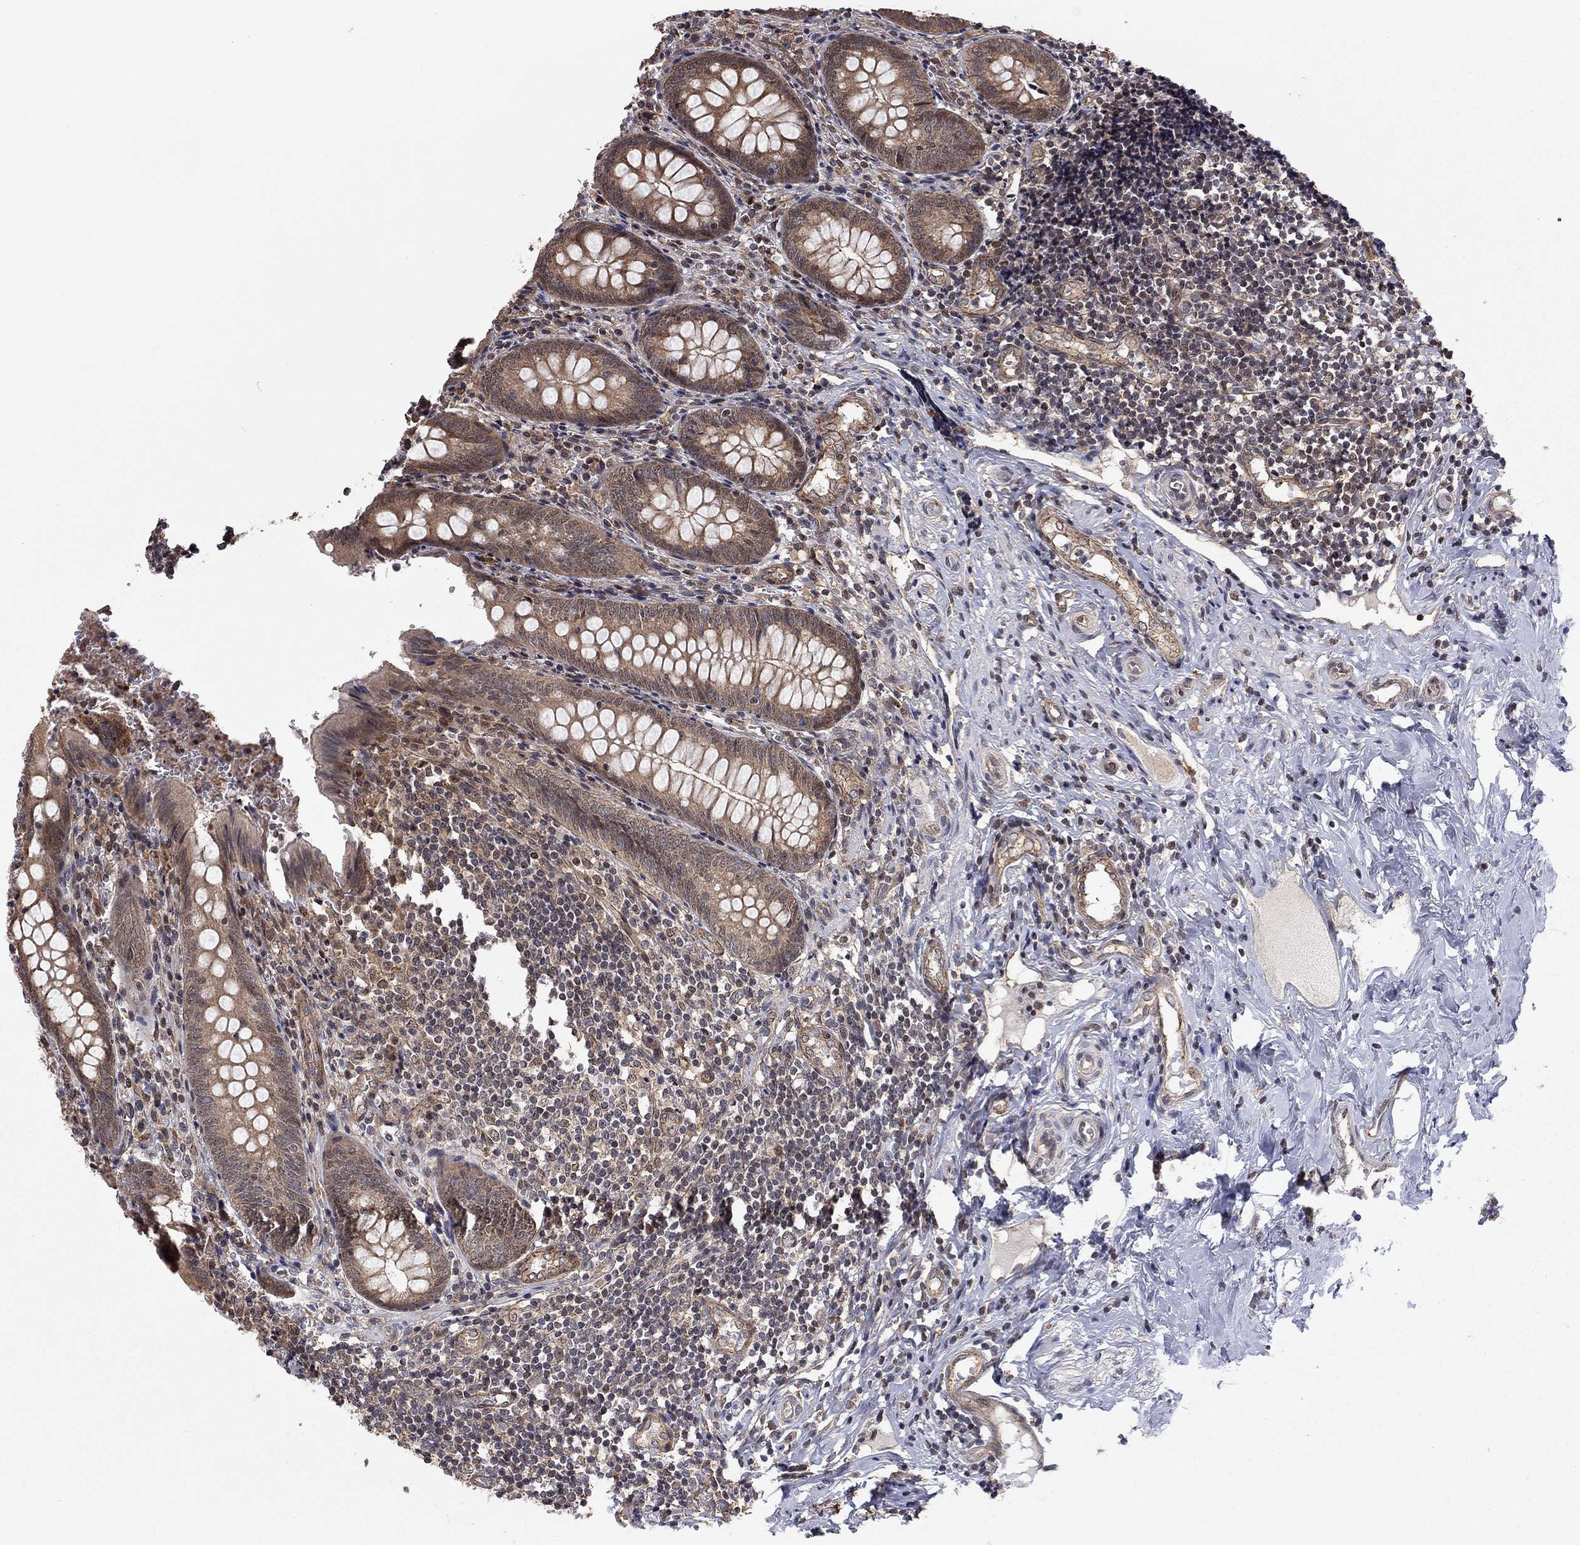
{"staining": {"intensity": "moderate", "quantity": ">75%", "location": "cytoplasmic/membranous"}, "tissue": "appendix", "cell_type": "Glandular cells", "image_type": "normal", "snomed": [{"axis": "morphology", "description": "Normal tissue, NOS"}, {"axis": "topography", "description": "Appendix"}], "caption": "Appendix stained for a protein shows moderate cytoplasmic/membranous positivity in glandular cells. Immunohistochemistry (ihc) stains the protein of interest in brown and the nuclei are stained blue.", "gene": "TDP1", "patient": {"sex": "female", "age": 23}}